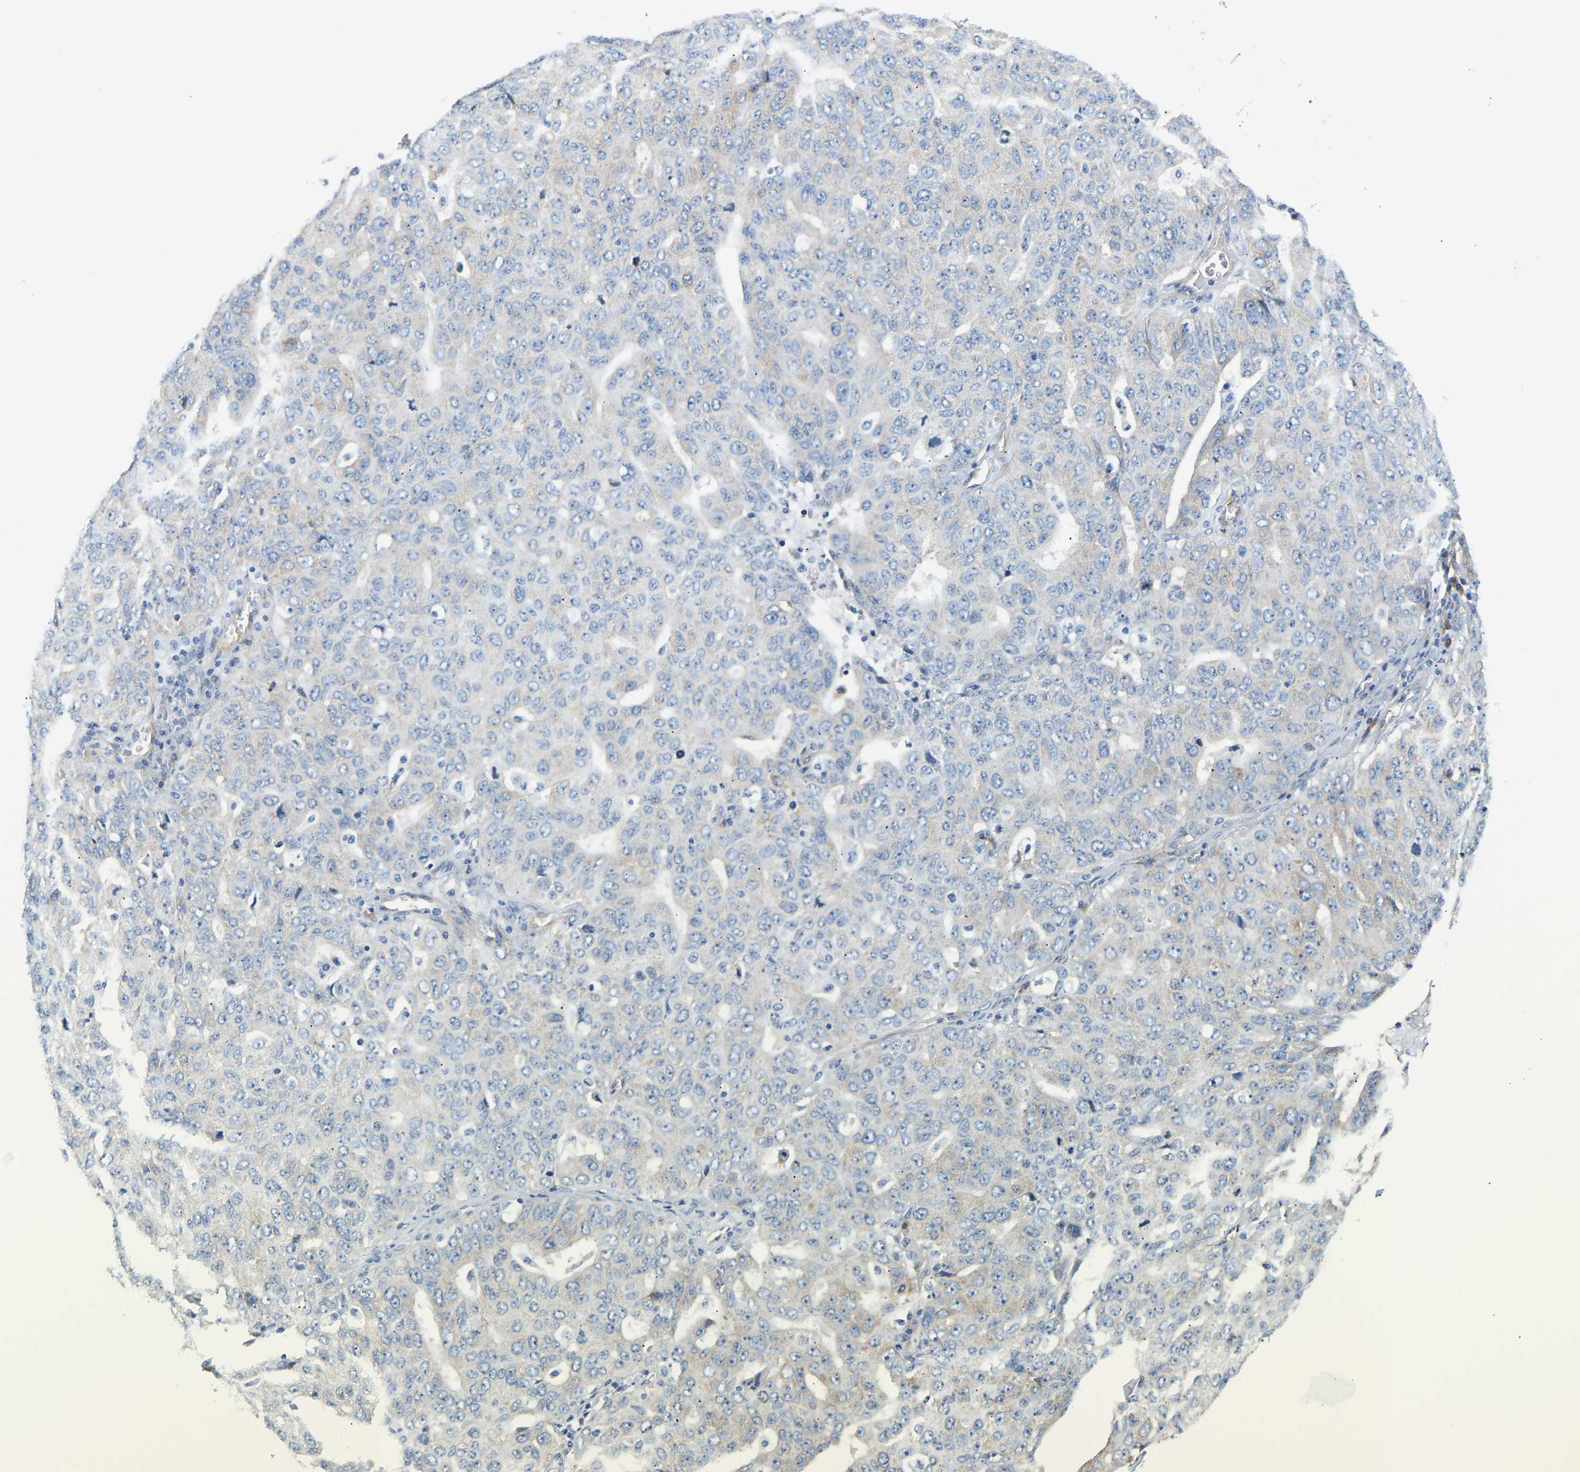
{"staining": {"intensity": "weak", "quantity": "<25%", "location": "cytoplasmic/membranous"}, "tissue": "ovarian cancer", "cell_type": "Tumor cells", "image_type": "cancer", "snomed": [{"axis": "morphology", "description": "Carcinoma, endometroid"}, {"axis": "topography", "description": "Ovary"}], "caption": "A micrograph of ovarian cancer stained for a protein shows no brown staining in tumor cells. Brightfield microscopy of immunohistochemistry stained with DAB (3,3'-diaminobenzidine) (brown) and hematoxylin (blue), captured at high magnification.", "gene": "PAWR", "patient": {"sex": "female", "age": 62}}